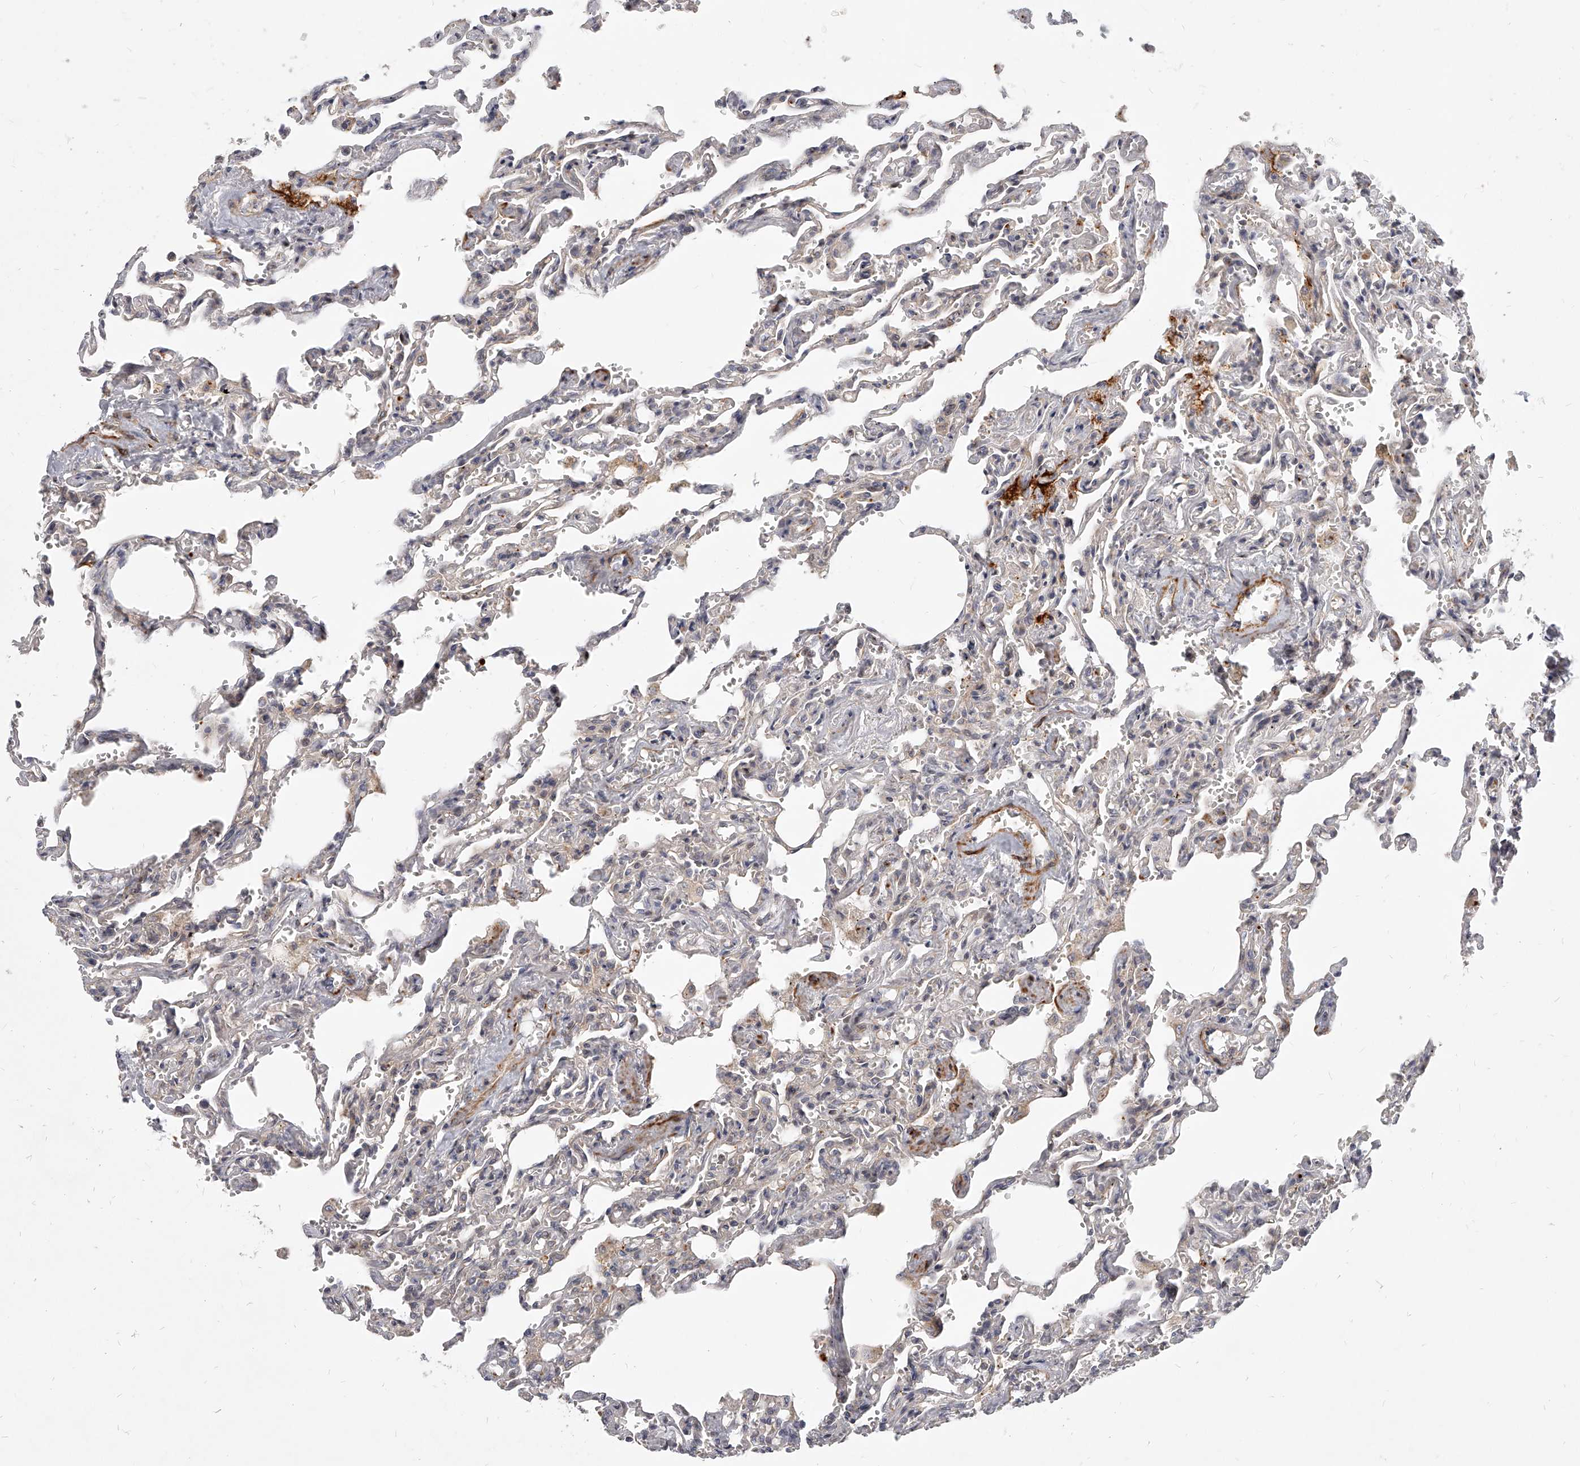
{"staining": {"intensity": "weak", "quantity": "25%-75%", "location": "cytoplasmic/membranous"}, "tissue": "lung", "cell_type": "Alveolar cells", "image_type": "normal", "snomed": [{"axis": "morphology", "description": "Normal tissue, NOS"}, {"axis": "topography", "description": "Lung"}], "caption": "Lung stained with immunohistochemistry (IHC) displays weak cytoplasmic/membranous positivity in about 25%-75% of alveolar cells. (DAB (3,3'-diaminobenzidine) = brown stain, brightfield microscopy at high magnification).", "gene": "SLC37A1", "patient": {"sex": "male", "age": 21}}